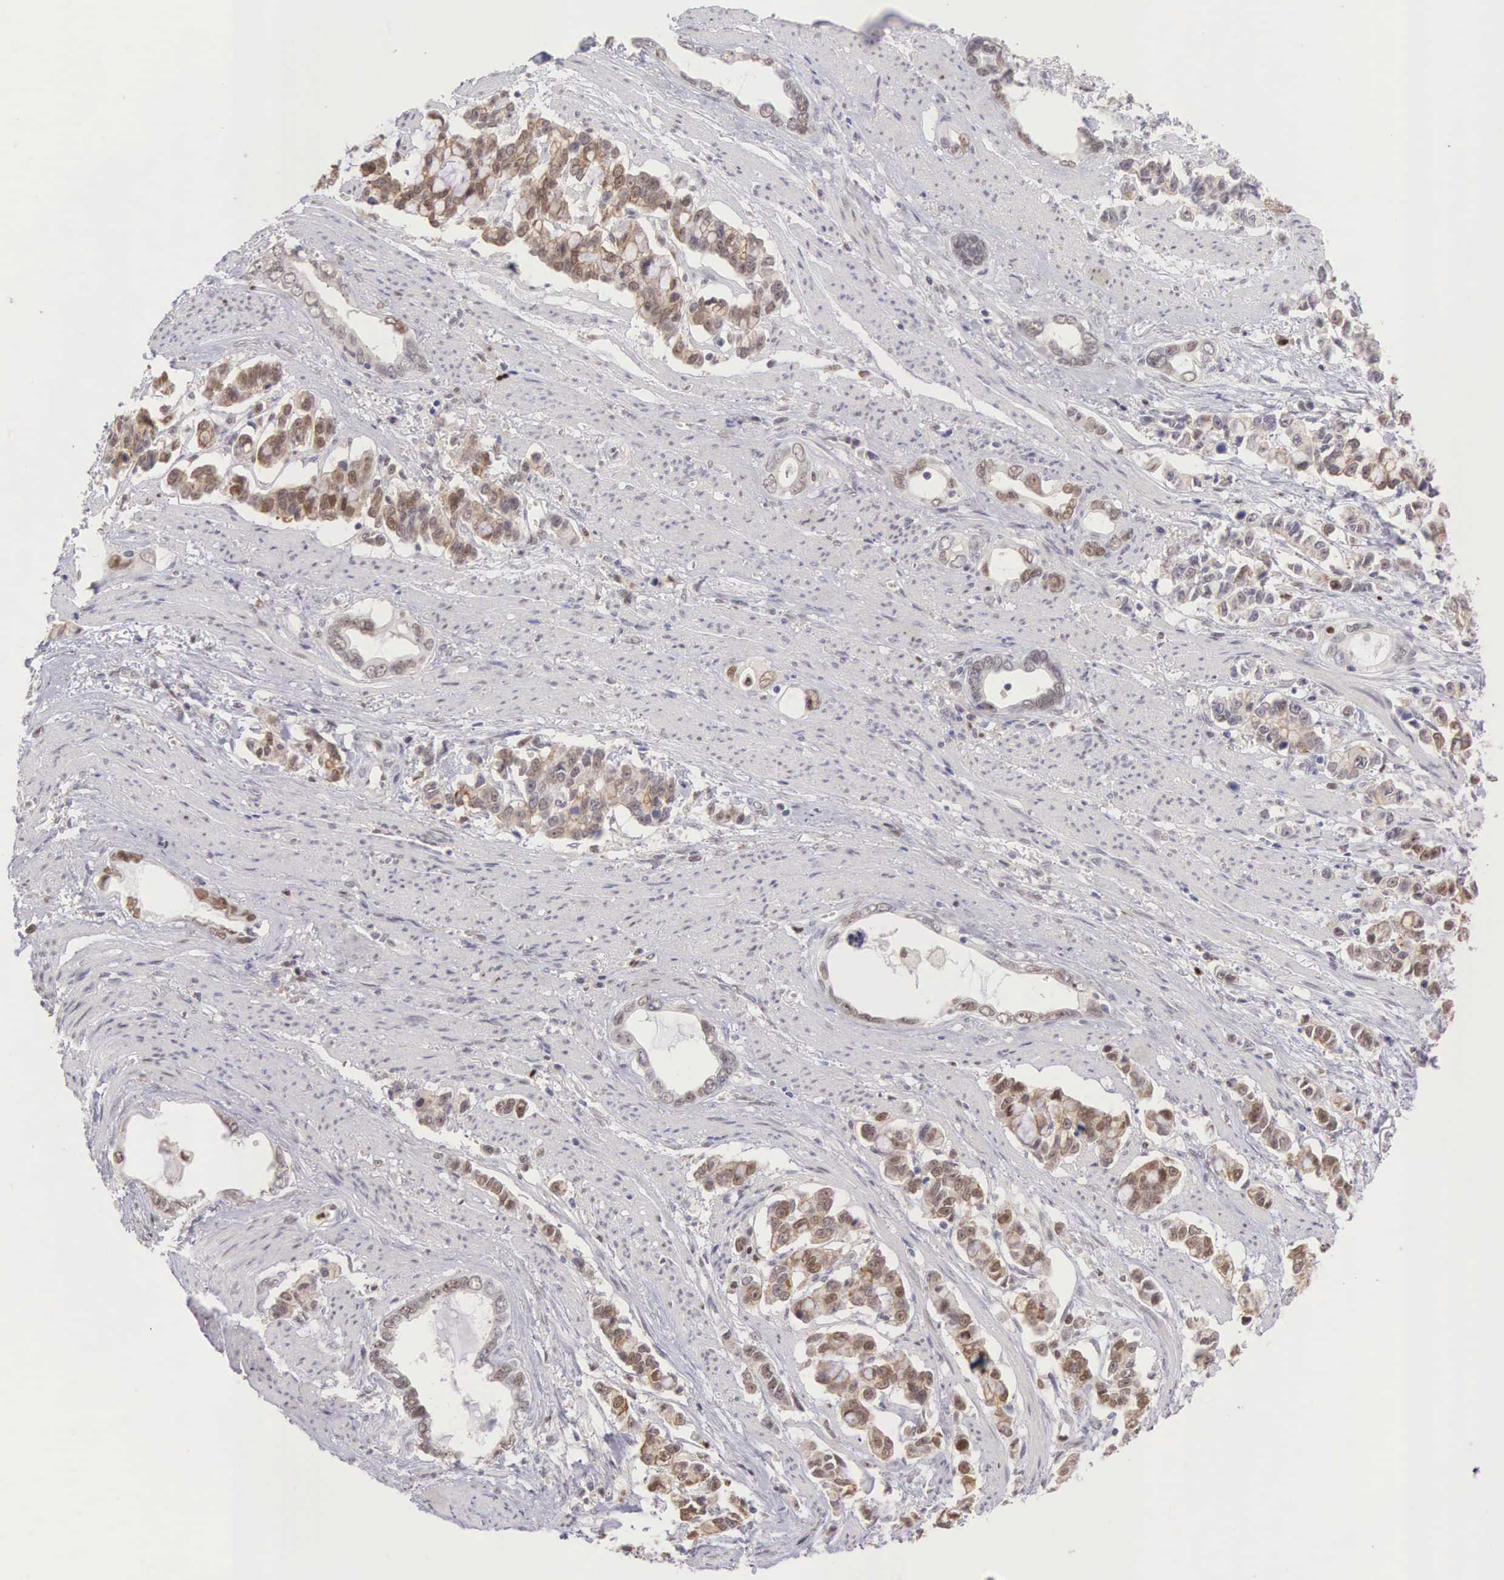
{"staining": {"intensity": "weak", "quantity": "<25%", "location": "cytoplasmic/membranous,nuclear"}, "tissue": "stomach cancer", "cell_type": "Tumor cells", "image_type": "cancer", "snomed": [{"axis": "morphology", "description": "Adenocarcinoma, NOS"}, {"axis": "topography", "description": "Stomach"}], "caption": "The micrograph displays no significant positivity in tumor cells of adenocarcinoma (stomach). (DAB IHC, high magnification).", "gene": "GRK3", "patient": {"sex": "male", "age": 78}}